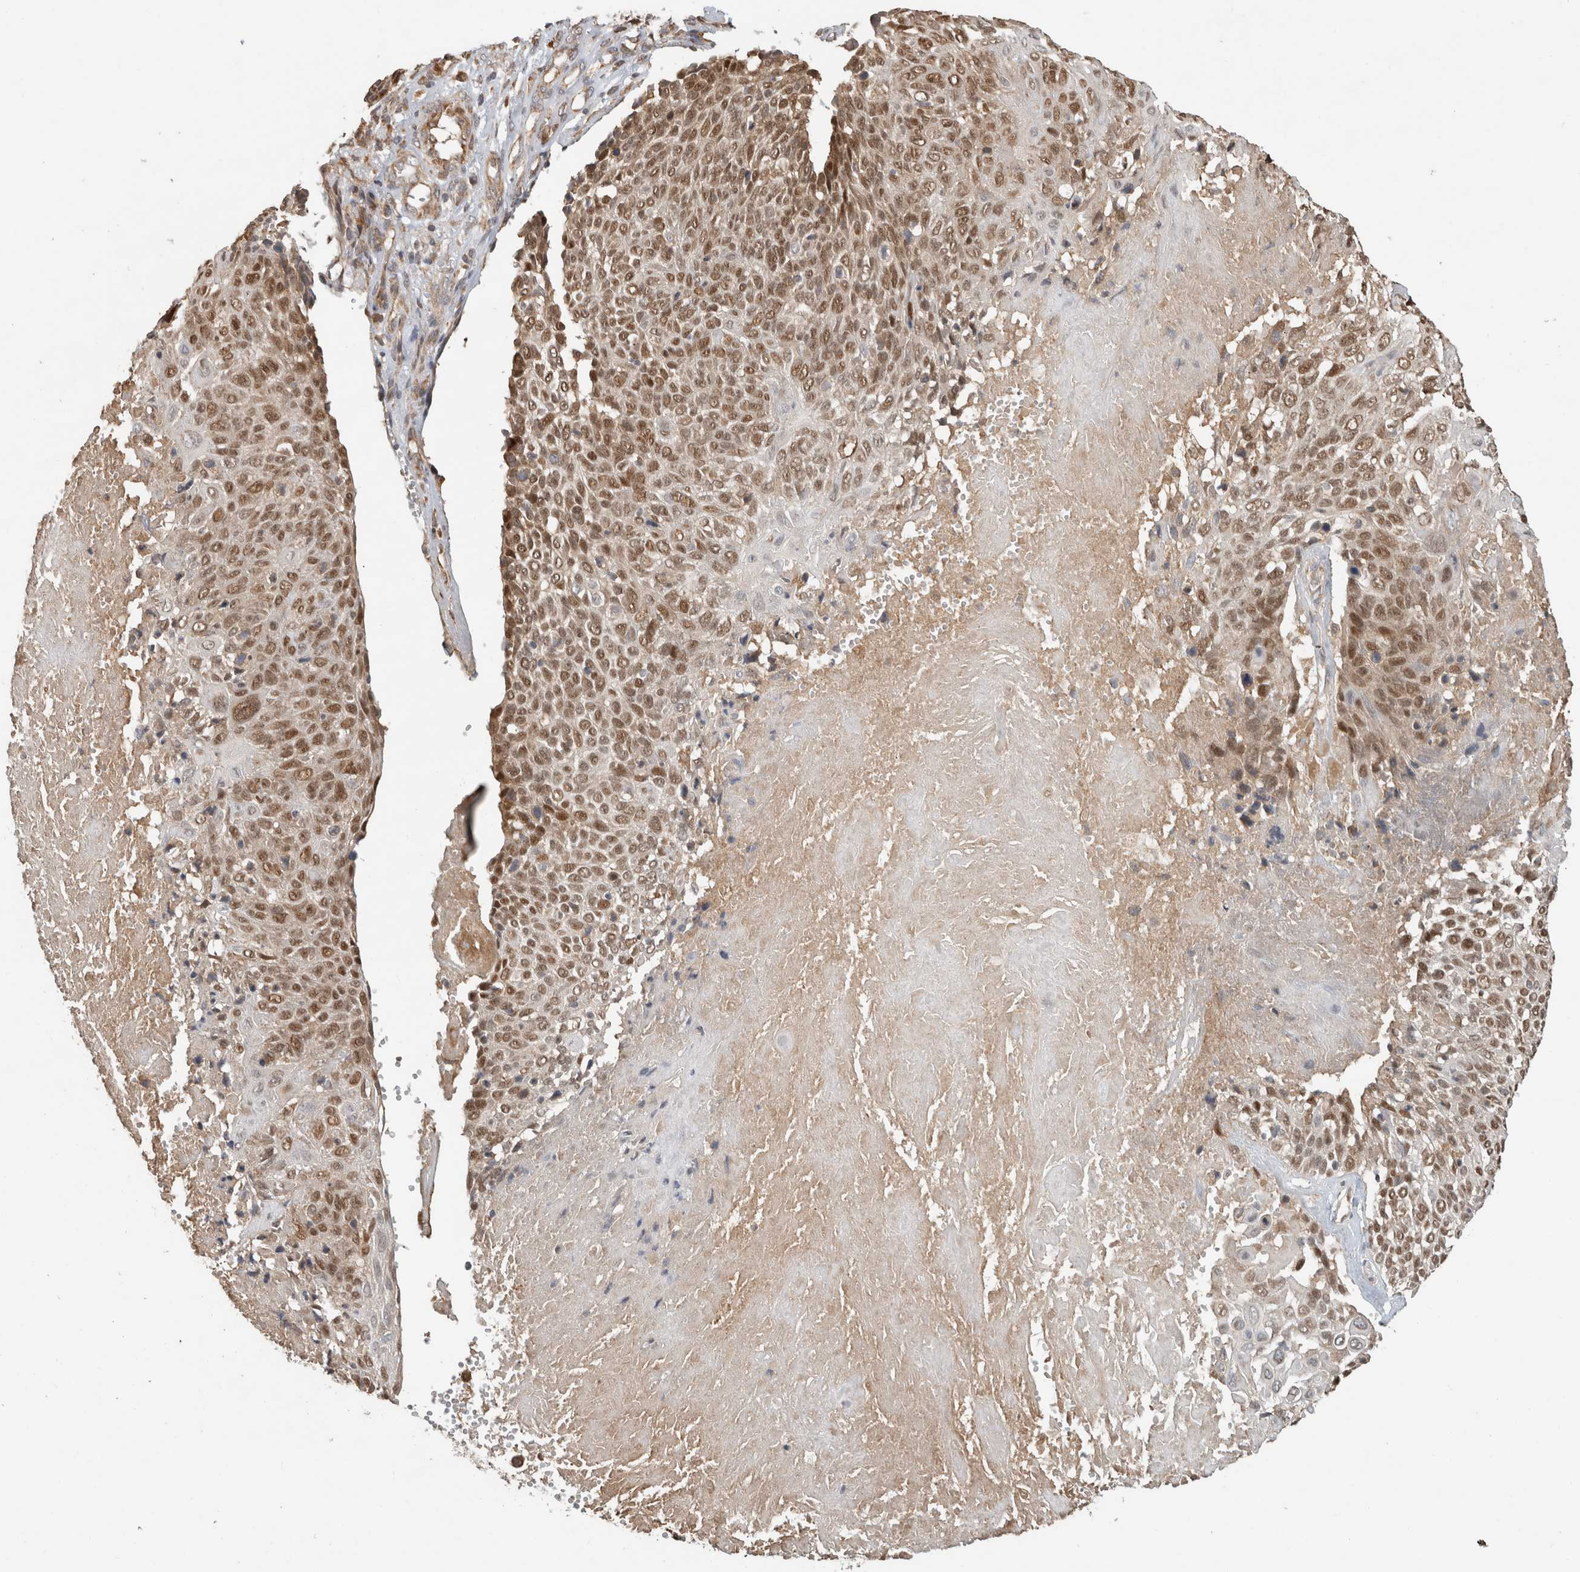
{"staining": {"intensity": "moderate", "quantity": ">75%", "location": "nuclear"}, "tissue": "cervical cancer", "cell_type": "Tumor cells", "image_type": "cancer", "snomed": [{"axis": "morphology", "description": "Squamous cell carcinoma, NOS"}, {"axis": "topography", "description": "Cervix"}], "caption": "This is a micrograph of immunohistochemistry staining of cervical squamous cell carcinoma, which shows moderate positivity in the nuclear of tumor cells.", "gene": "GINS4", "patient": {"sex": "female", "age": 74}}